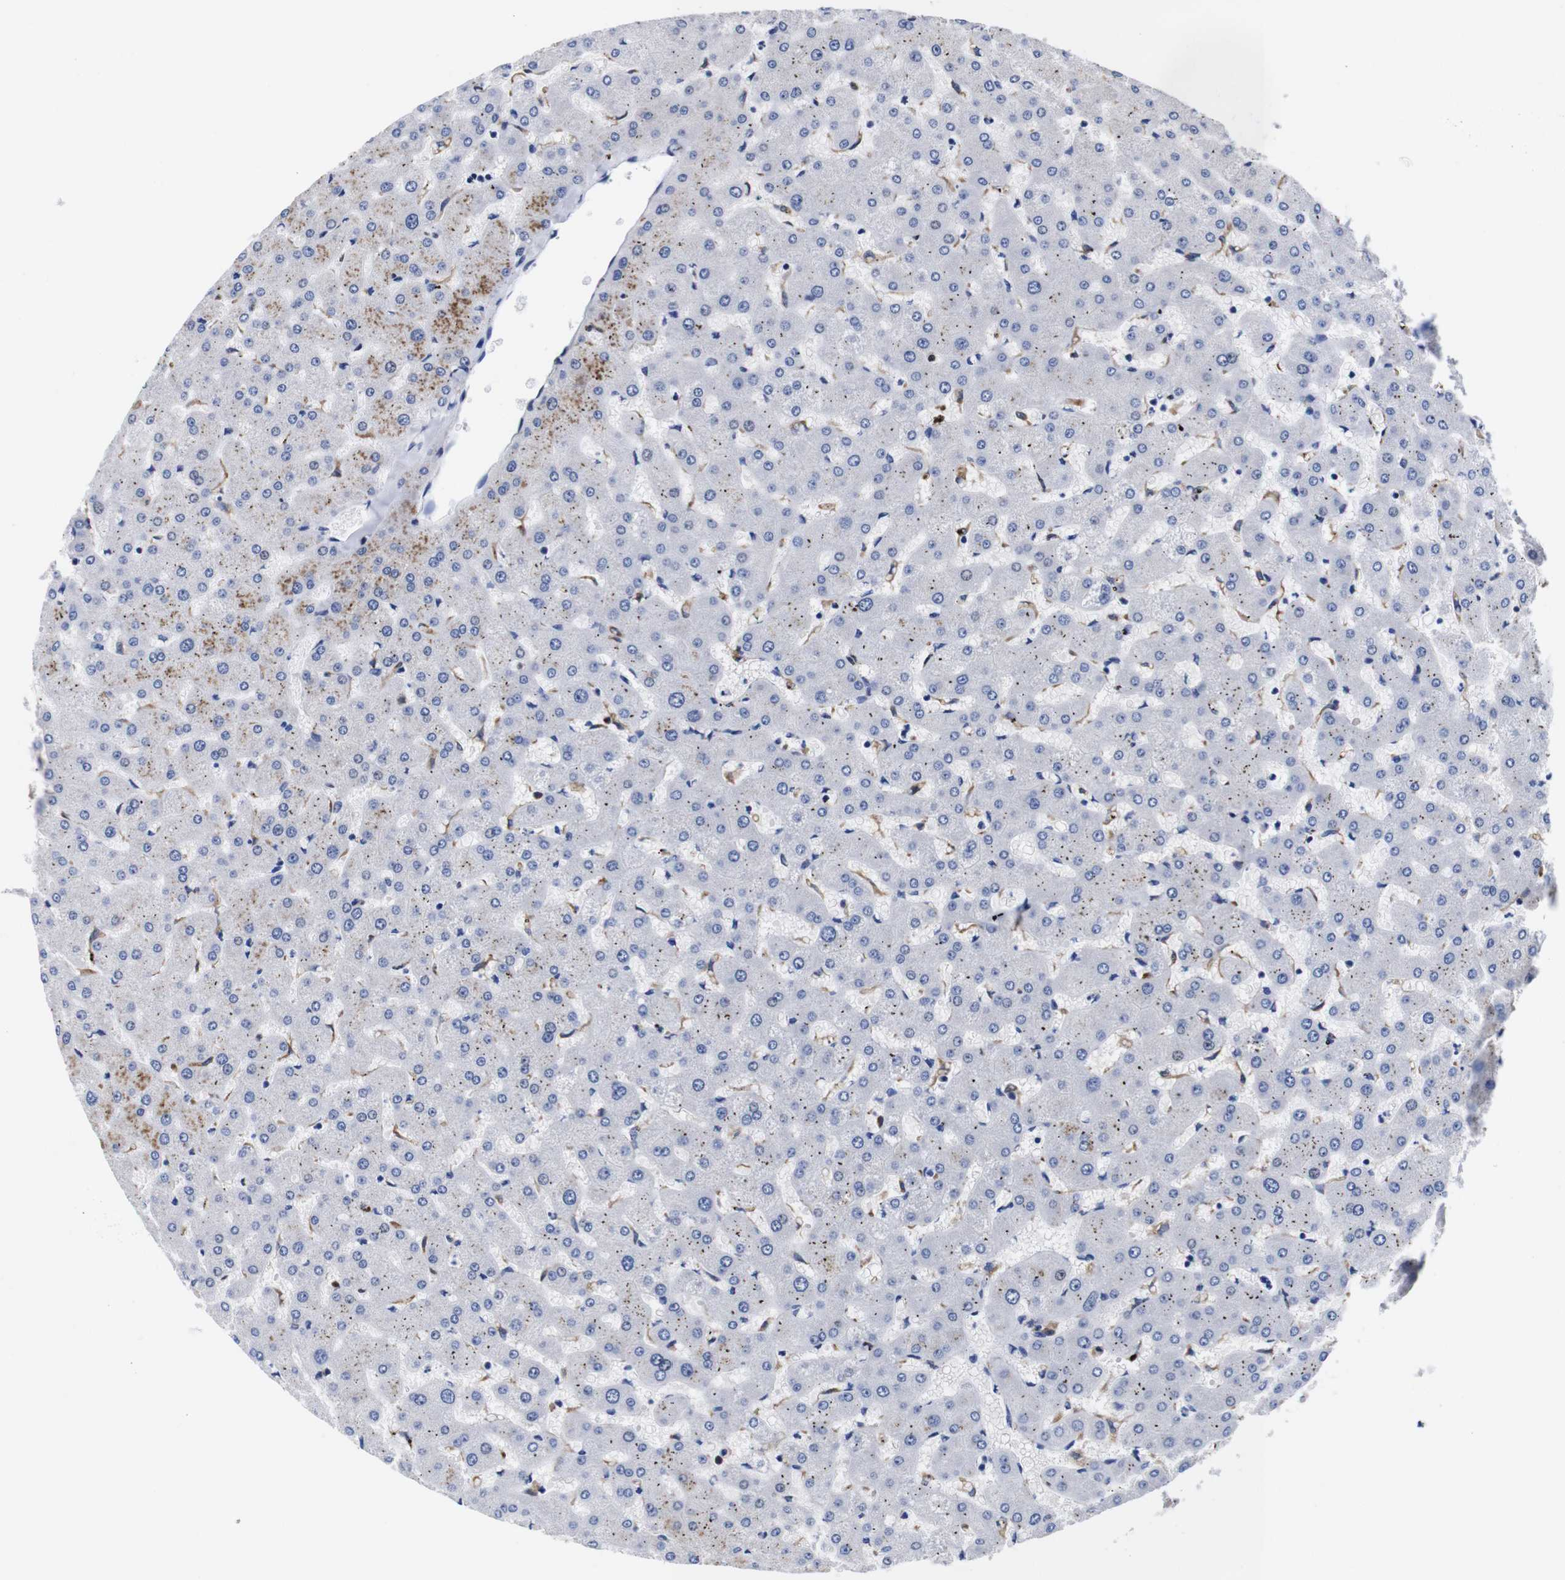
{"staining": {"intensity": "negative", "quantity": "none", "location": "none"}, "tissue": "liver", "cell_type": "Cholangiocytes", "image_type": "normal", "snomed": [{"axis": "morphology", "description": "Normal tissue, NOS"}, {"axis": "topography", "description": "Liver"}], "caption": "Liver stained for a protein using immunohistochemistry displays no expression cholangiocytes.", "gene": "ENSG00000248993", "patient": {"sex": "female", "age": 63}}